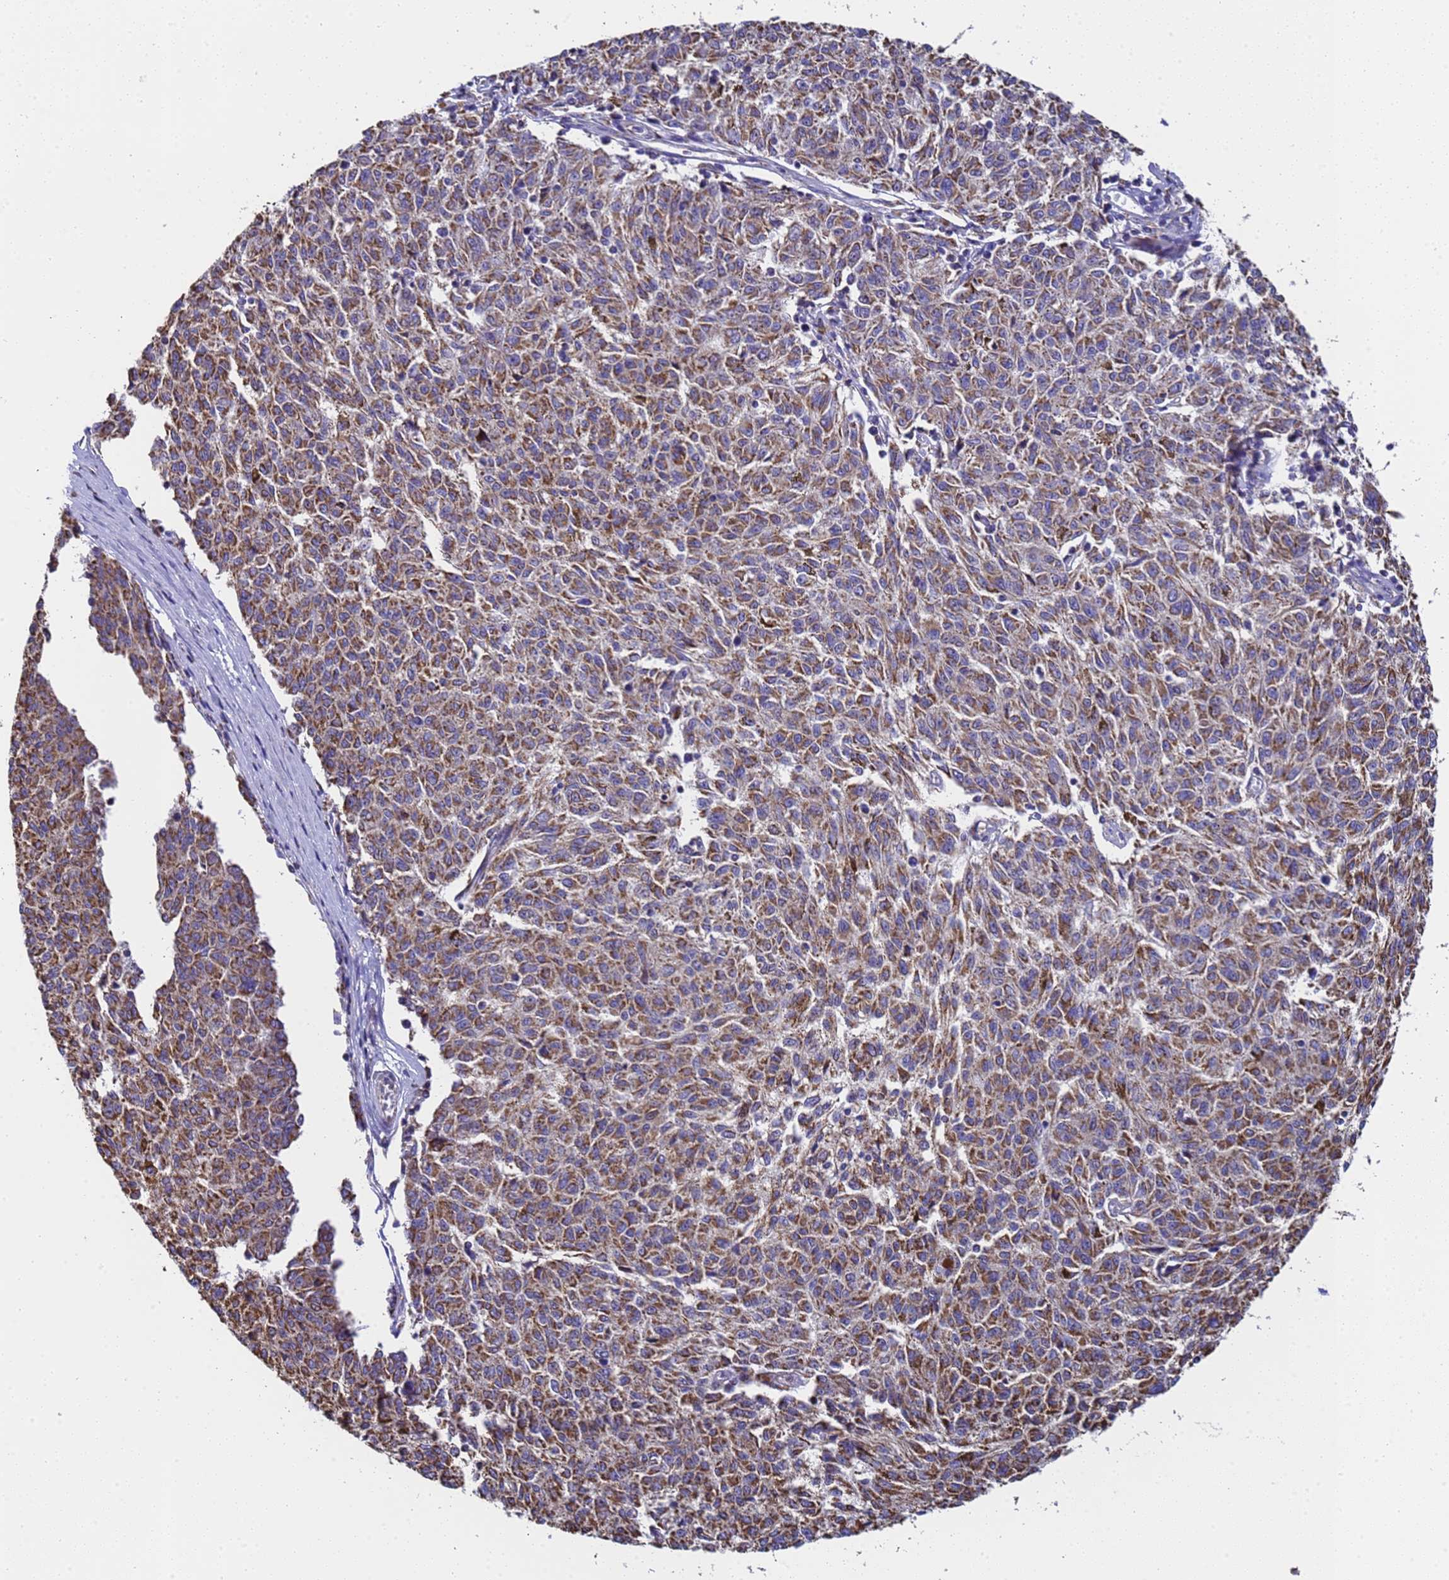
{"staining": {"intensity": "moderate", "quantity": ">75%", "location": "cytoplasmic/membranous"}, "tissue": "melanoma", "cell_type": "Tumor cells", "image_type": "cancer", "snomed": [{"axis": "morphology", "description": "Malignant melanoma, NOS"}, {"axis": "topography", "description": "Skin"}], "caption": "Melanoma tissue exhibits moderate cytoplasmic/membranous expression in about >75% of tumor cells (Brightfield microscopy of DAB IHC at high magnification).", "gene": "MRPS12", "patient": {"sex": "female", "age": 72}}